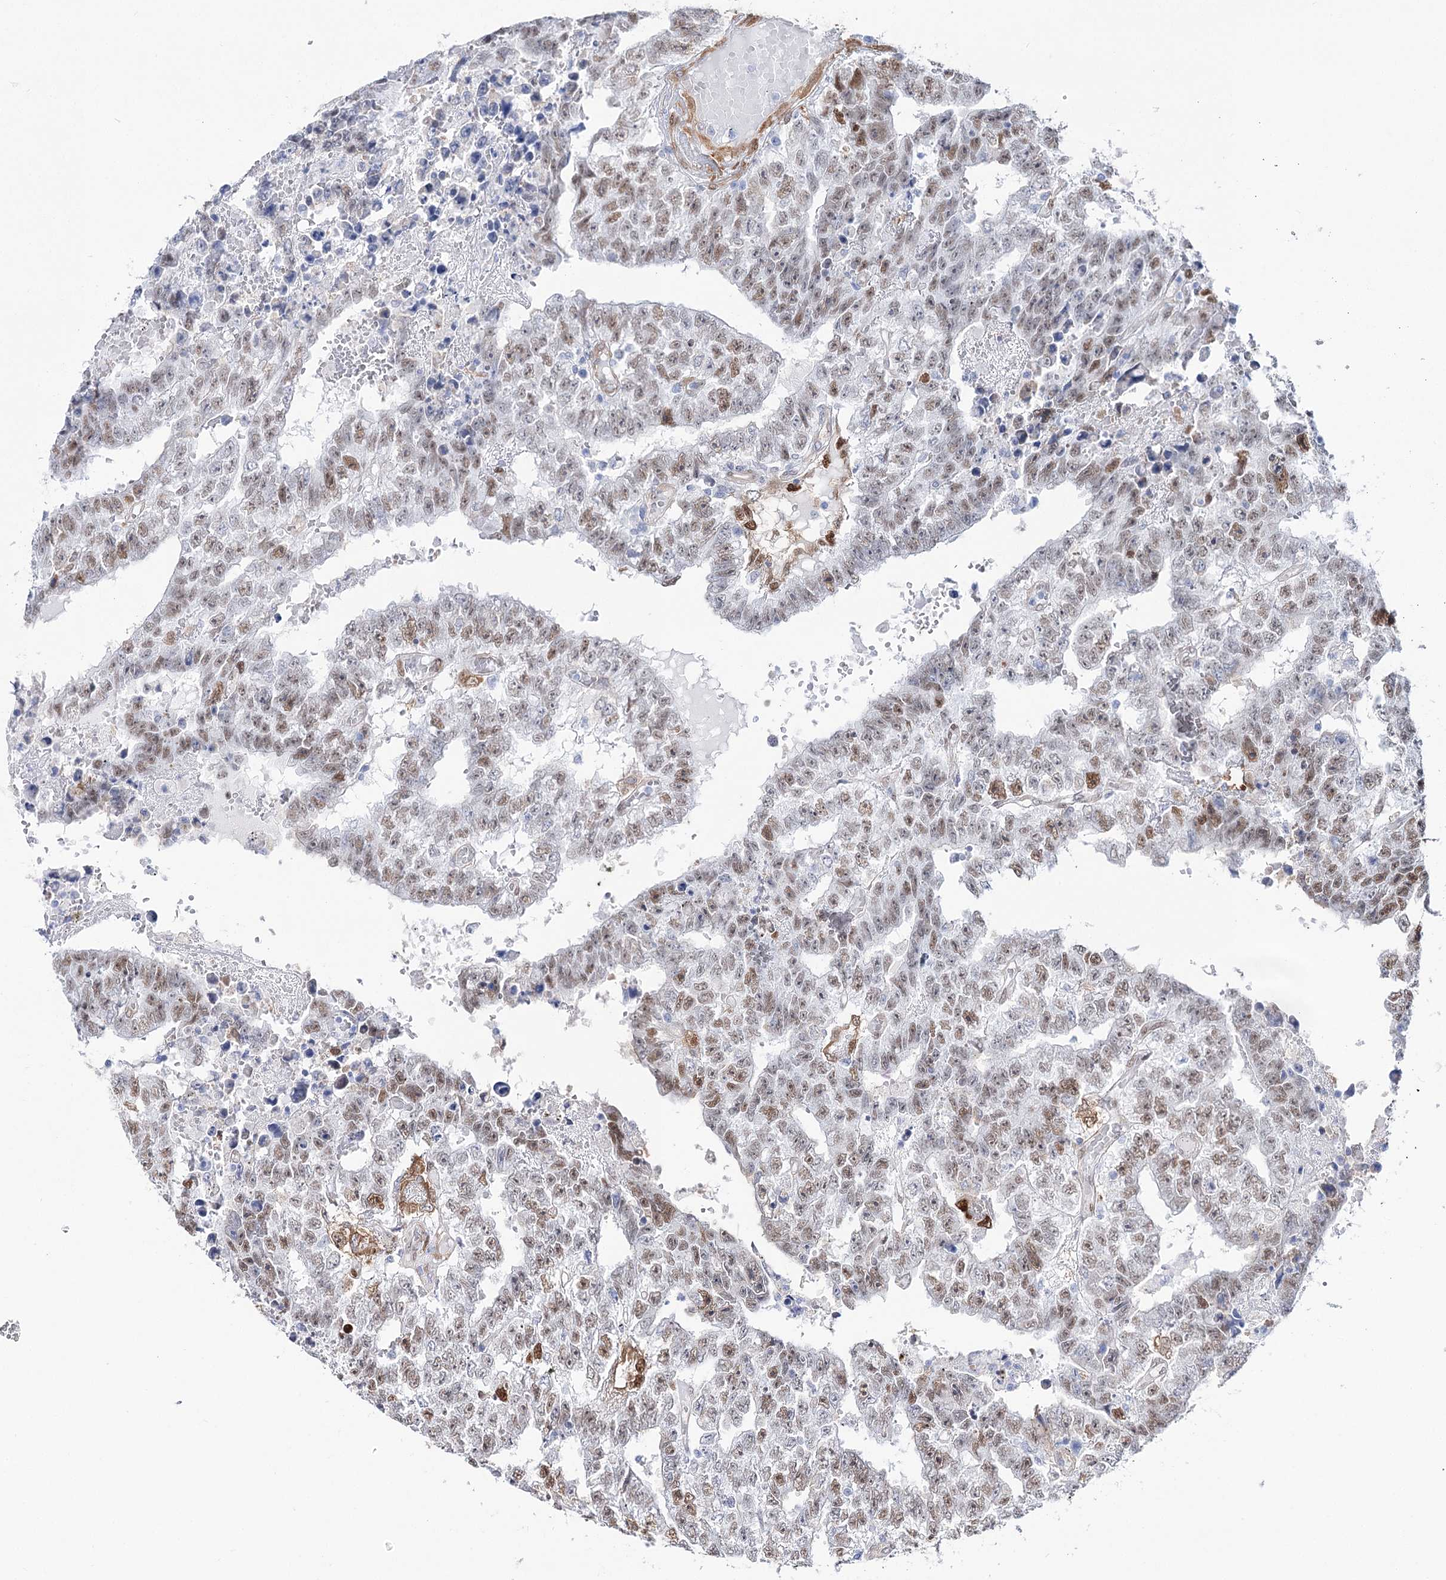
{"staining": {"intensity": "moderate", "quantity": "25%-75%", "location": "nuclear"}, "tissue": "testis cancer", "cell_type": "Tumor cells", "image_type": "cancer", "snomed": [{"axis": "morphology", "description": "Carcinoma, Embryonal, NOS"}, {"axis": "topography", "description": "Testis"}], "caption": "A histopathology image showing moderate nuclear expression in about 25%-75% of tumor cells in testis embryonal carcinoma, as visualized by brown immunohistochemical staining.", "gene": "UGDH", "patient": {"sex": "male", "age": 25}}